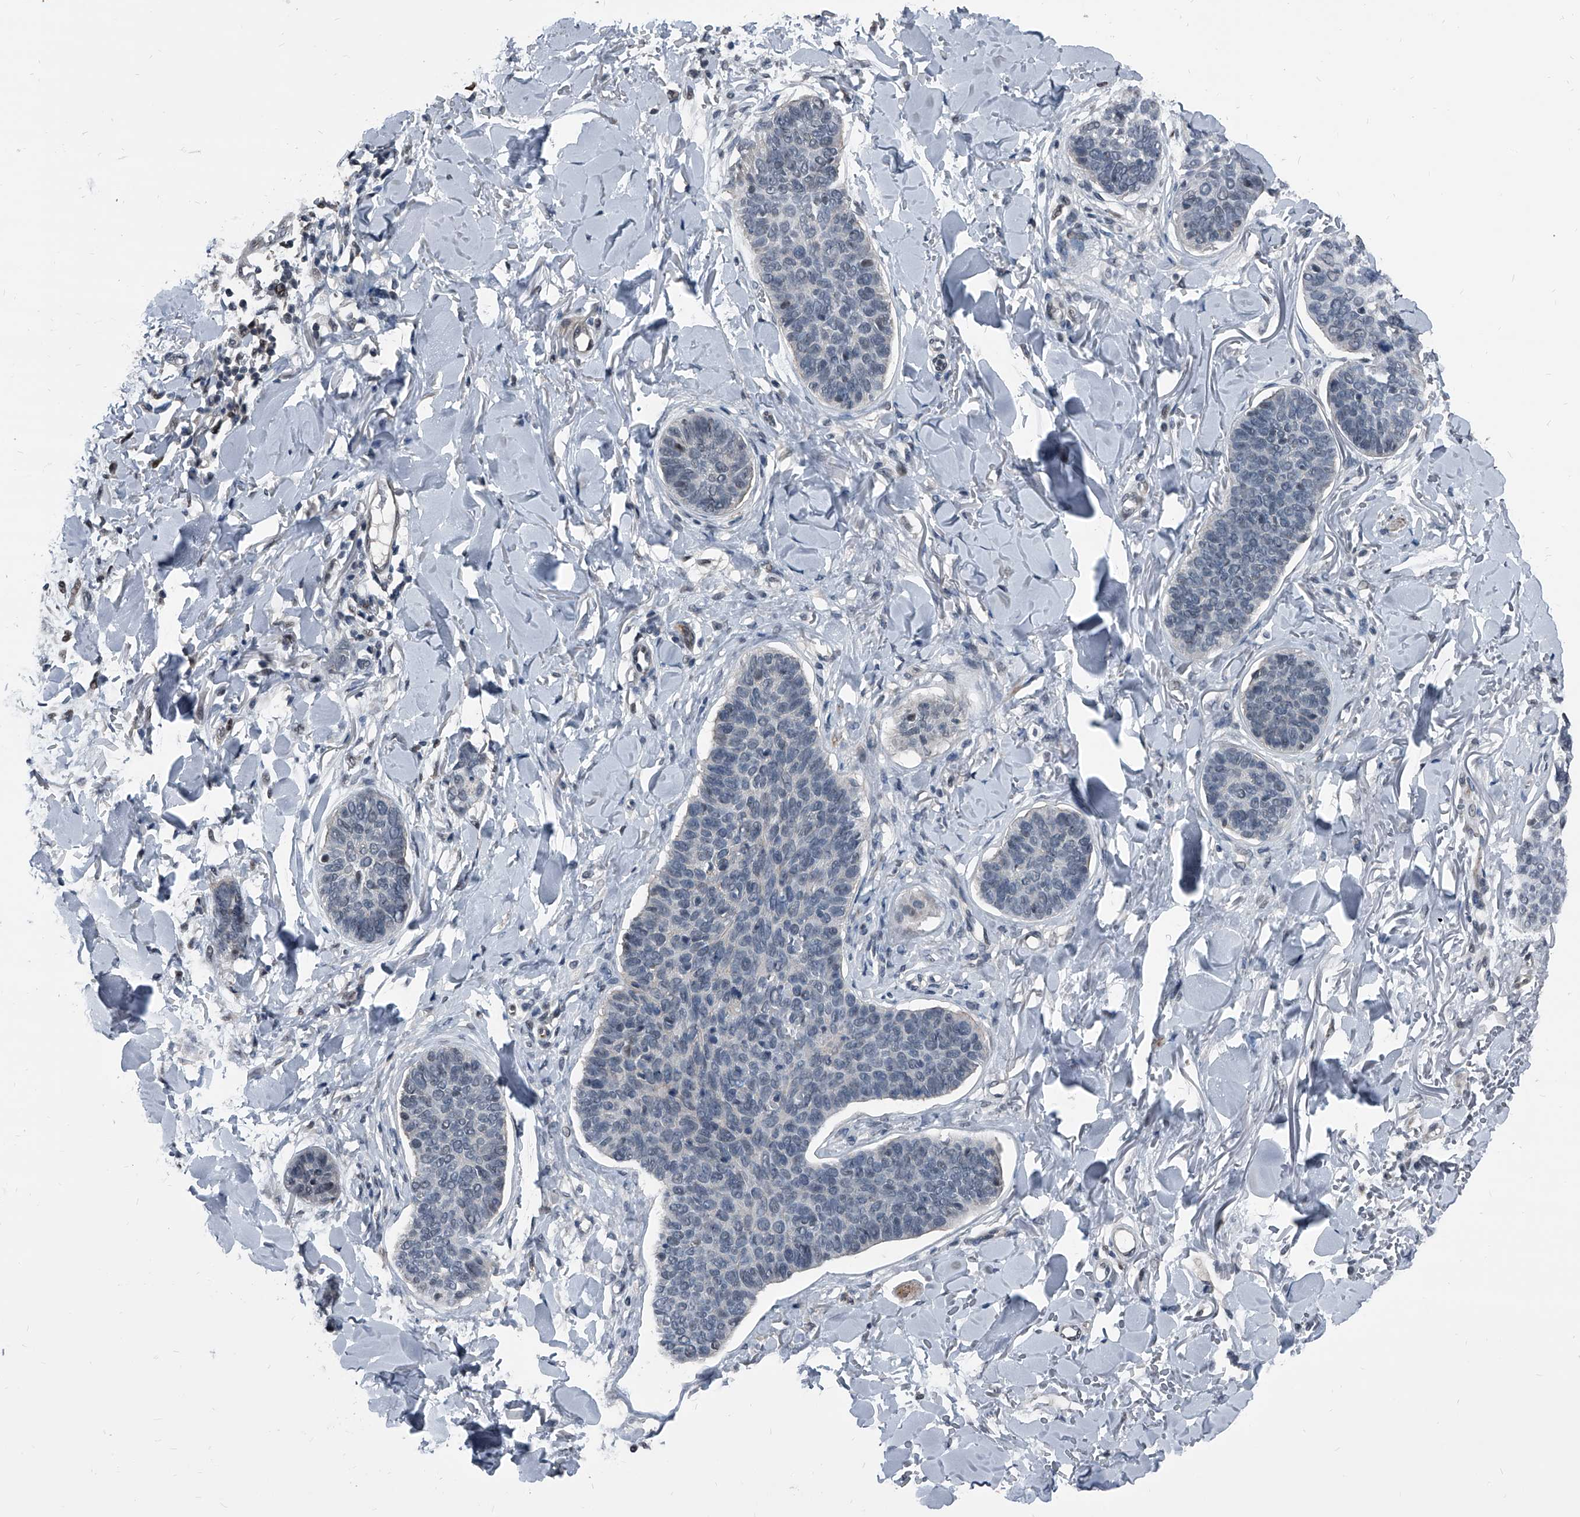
{"staining": {"intensity": "negative", "quantity": "none", "location": "none"}, "tissue": "skin cancer", "cell_type": "Tumor cells", "image_type": "cancer", "snomed": [{"axis": "morphology", "description": "Basal cell carcinoma"}, {"axis": "topography", "description": "Skin"}], "caption": "Immunohistochemical staining of skin cancer (basal cell carcinoma) exhibits no significant expression in tumor cells.", "gene": "MEN1", "patient": {"sex": "male", "age": 85}}